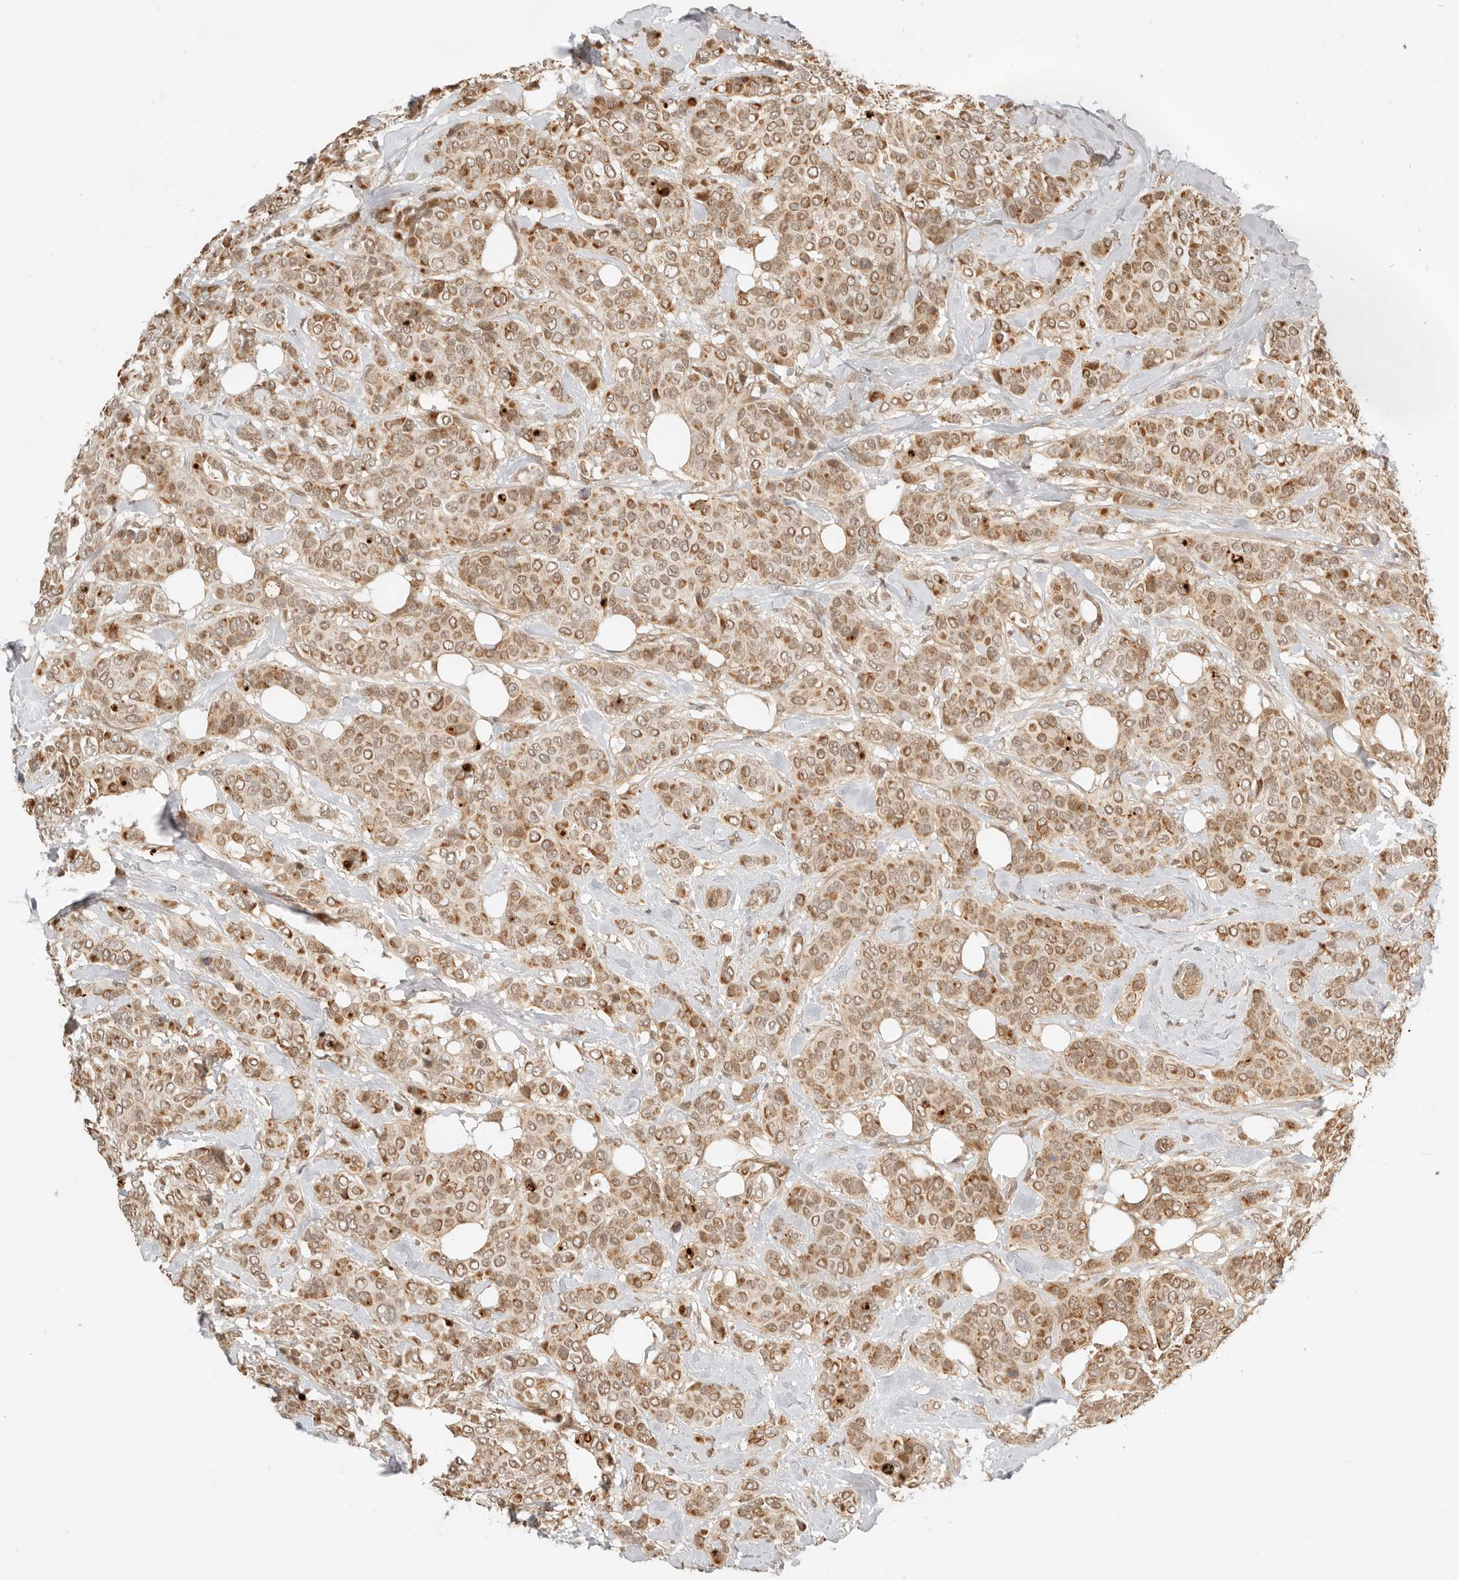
{"staining": {"intensity": "moderate", "quantity": ">75%", "location": "cytoplasmic/membranous,nuclear"}, "tissue": "breast cancer", "cell_type": "Tumor cells", "image_type": "cancer", "snomed": [{"axis": "morphology", "description": "Lobular carcinoma"}, {"axis": "topography", "description": "Breast"}], "caption": "A micrograph showing moderate cytoplasmic/membranous and nuclear staining in about >75% of tumor cells in lobular carcinoma (breast), as visualized by brown immunohistochemical staining.", "gene": "BAALC", "patient": {"sex": "female", "age": 51}}